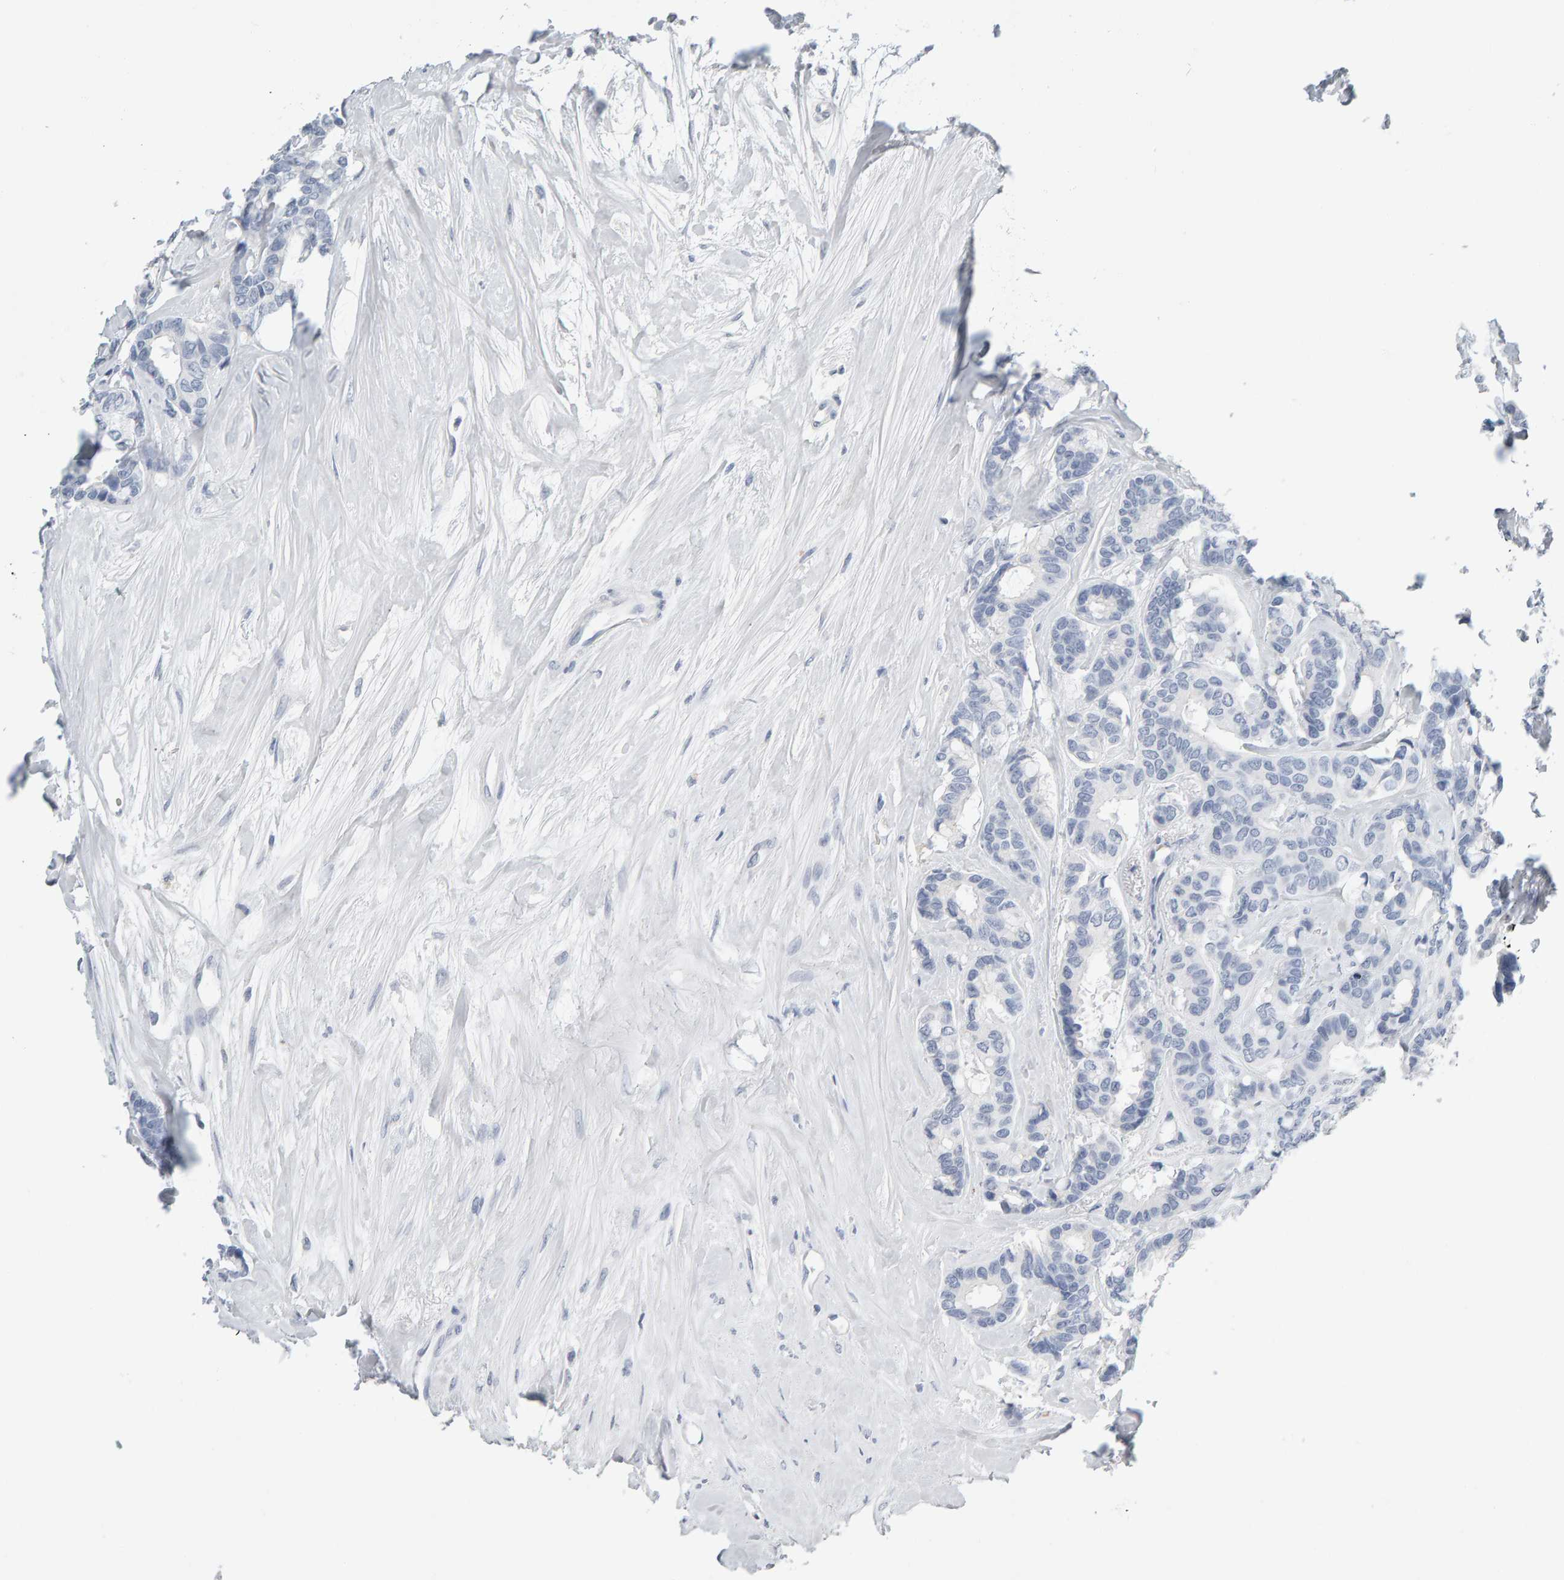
{"staining": {"intensity": "negative", "quantity": "none", "location": "none"}, "tissue": "breast cancer", "cell_type": "Tumor cells", "image_type": "cancer", "snomed": [{"axis": "morphology", "description": "Duct carcinoma"}, {"axis": "topography", "description": "Breast"}], "caption": "Tumor cells show no significant protein staining in breast cancer.", "gene": "CTH", "patient": {"sex": "female", "age": 87}}